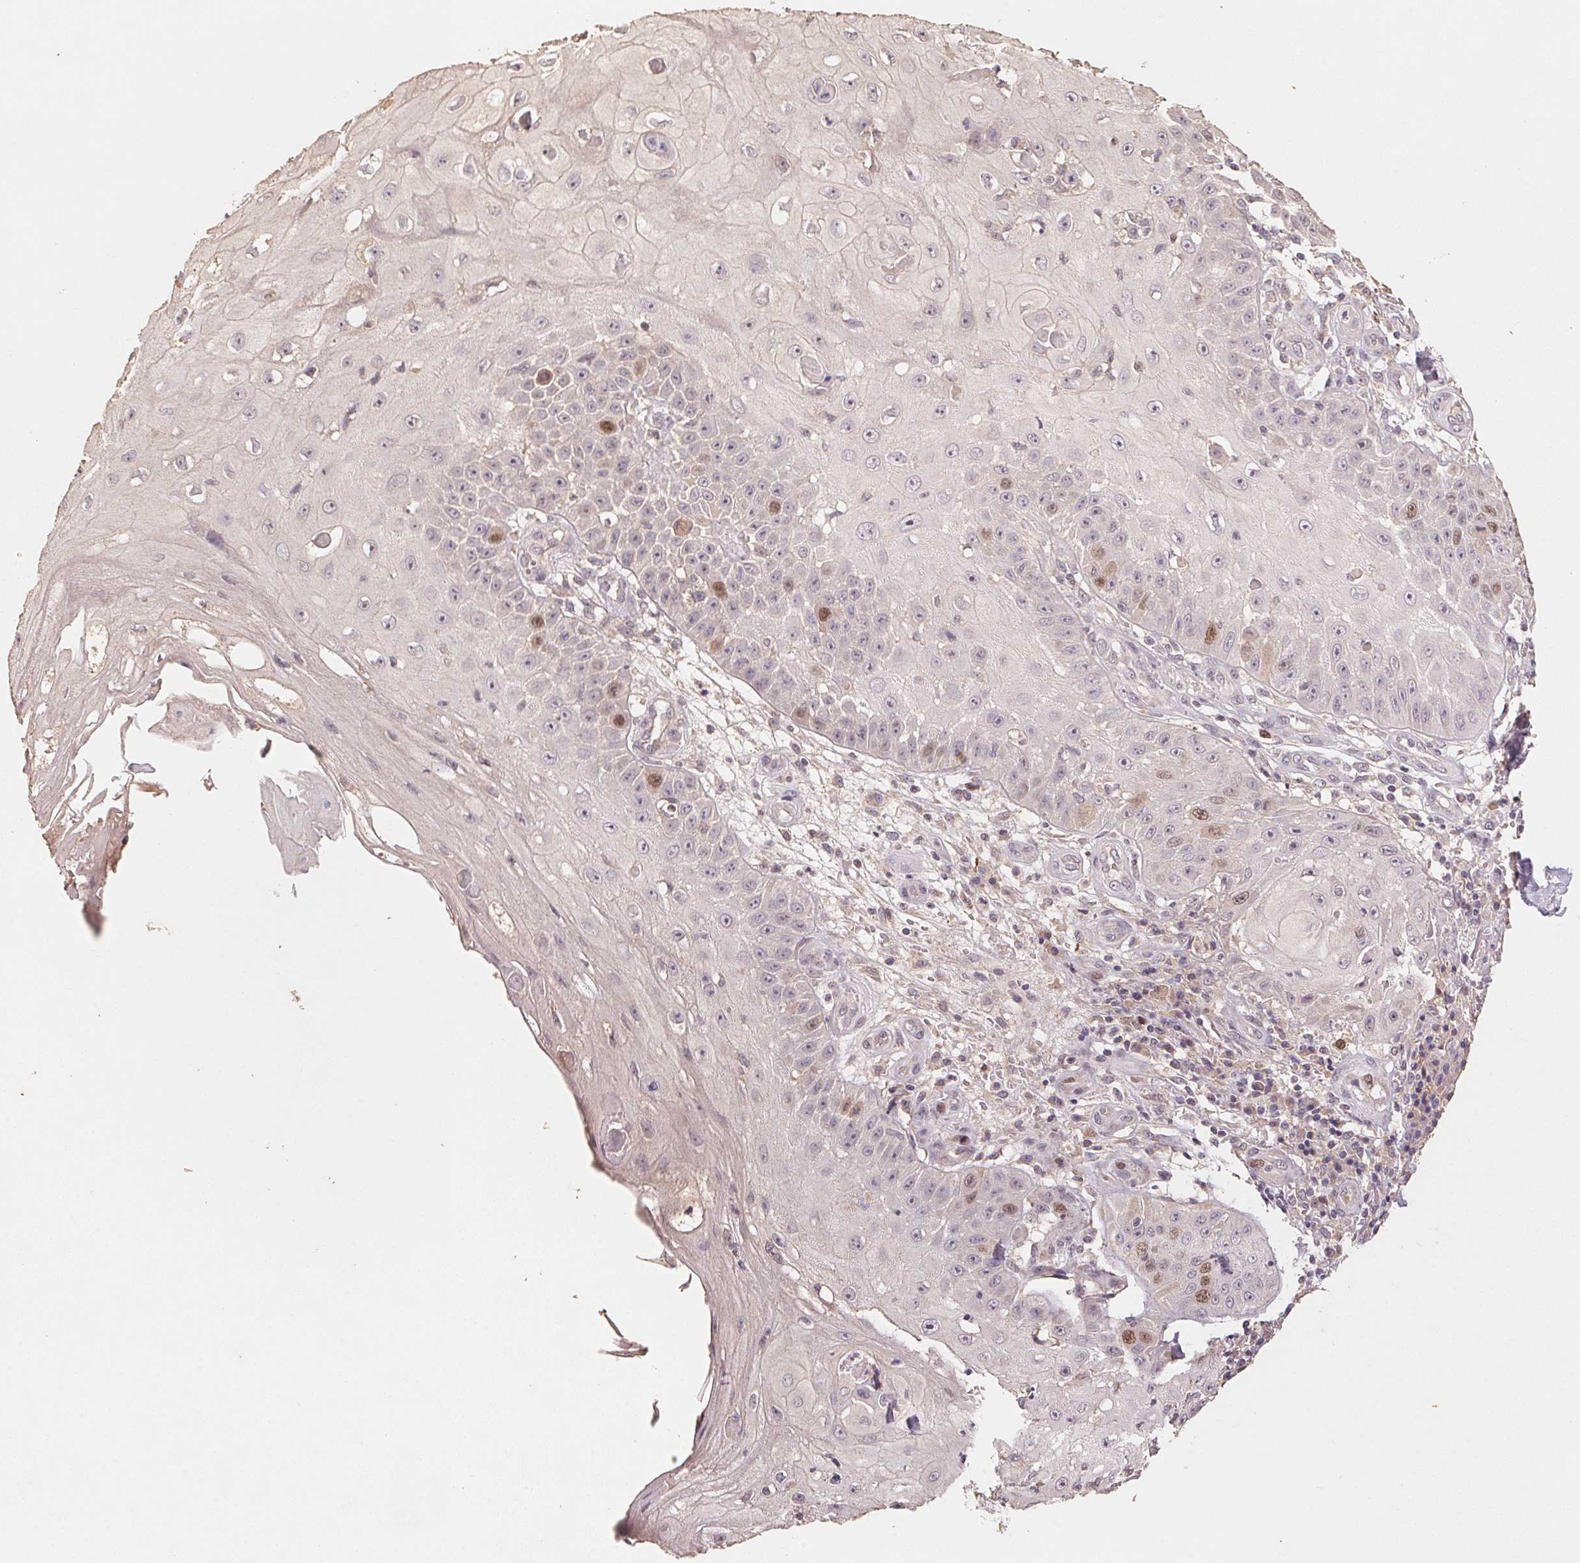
{"staining": {"intensity": "moderate", "quantity": "<25%", "location": "nuclear"}, "tissue": "skin cancer", "cell_type": "Tumor cells", "image_type": "cancer", "snomed": [{"axis": "morphology", "description": "Squamous cell carcinoma, NOS"}, {"axis": "topography", "description": "Skin"}], "caption": "Moderate nuclear protein staining is identified in approximately <25% of tumor cells in squamous cell carcinoma (skin). The protein is shown in brown color, while the nuclei are stained blue.", "gene": "CENPF", "patient": {"sex": "male", "age": 70}}